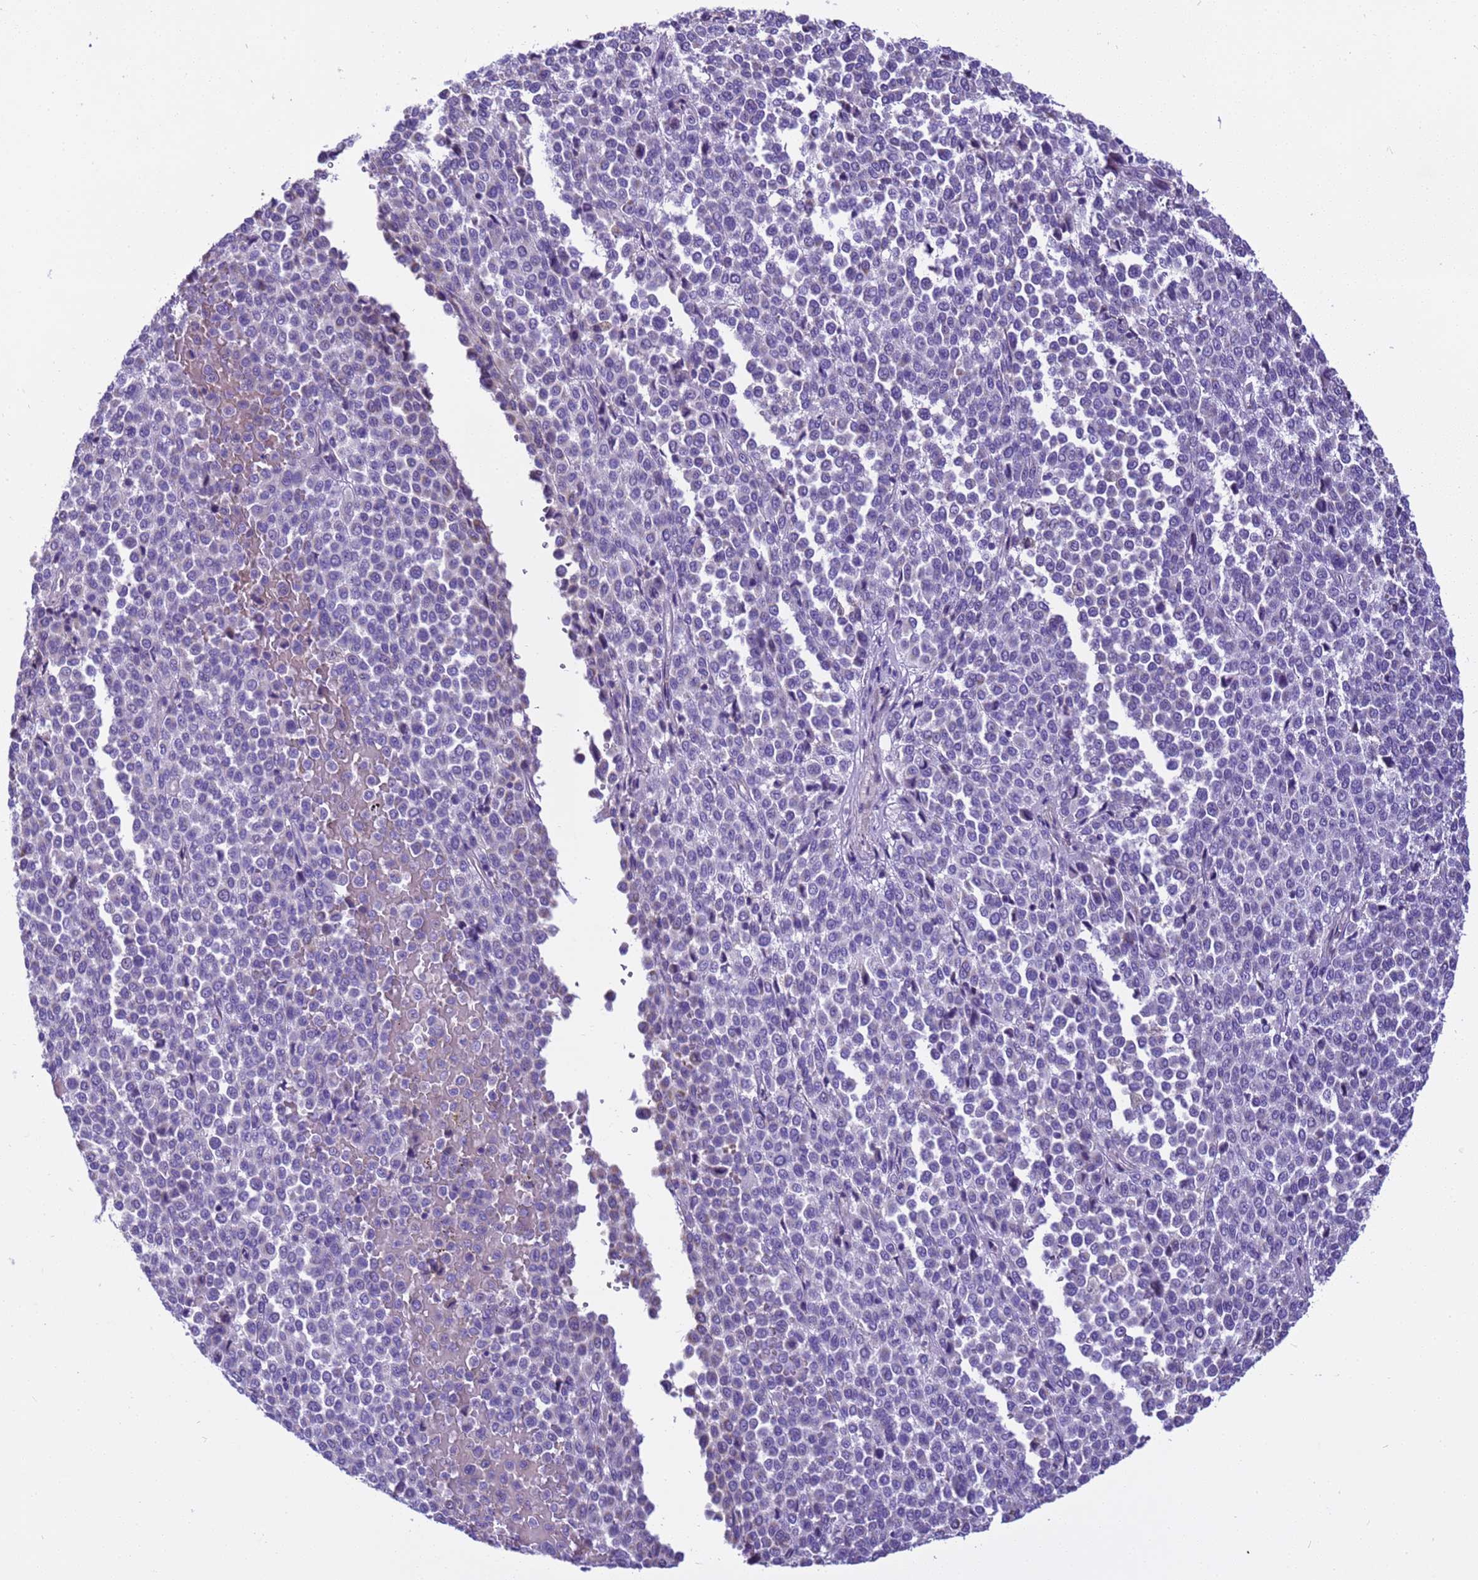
{"staining": {"intensity": "negative", "quantity": "none", "location": "none"}, "tissue": "melanoma", "cell_type": "Tumor cells", "image_type": "cancer", "snomed": [{"axis": "morphology", "description": "Malignant melanoma, Metastatic site"}, {"axis": "topography", "description": "Pancreas"}], "caption": "Tumor cells show no significant expression in melanoma.", "gene": "PIEZO2", "patient": {"sex": "female", "age": 30}}